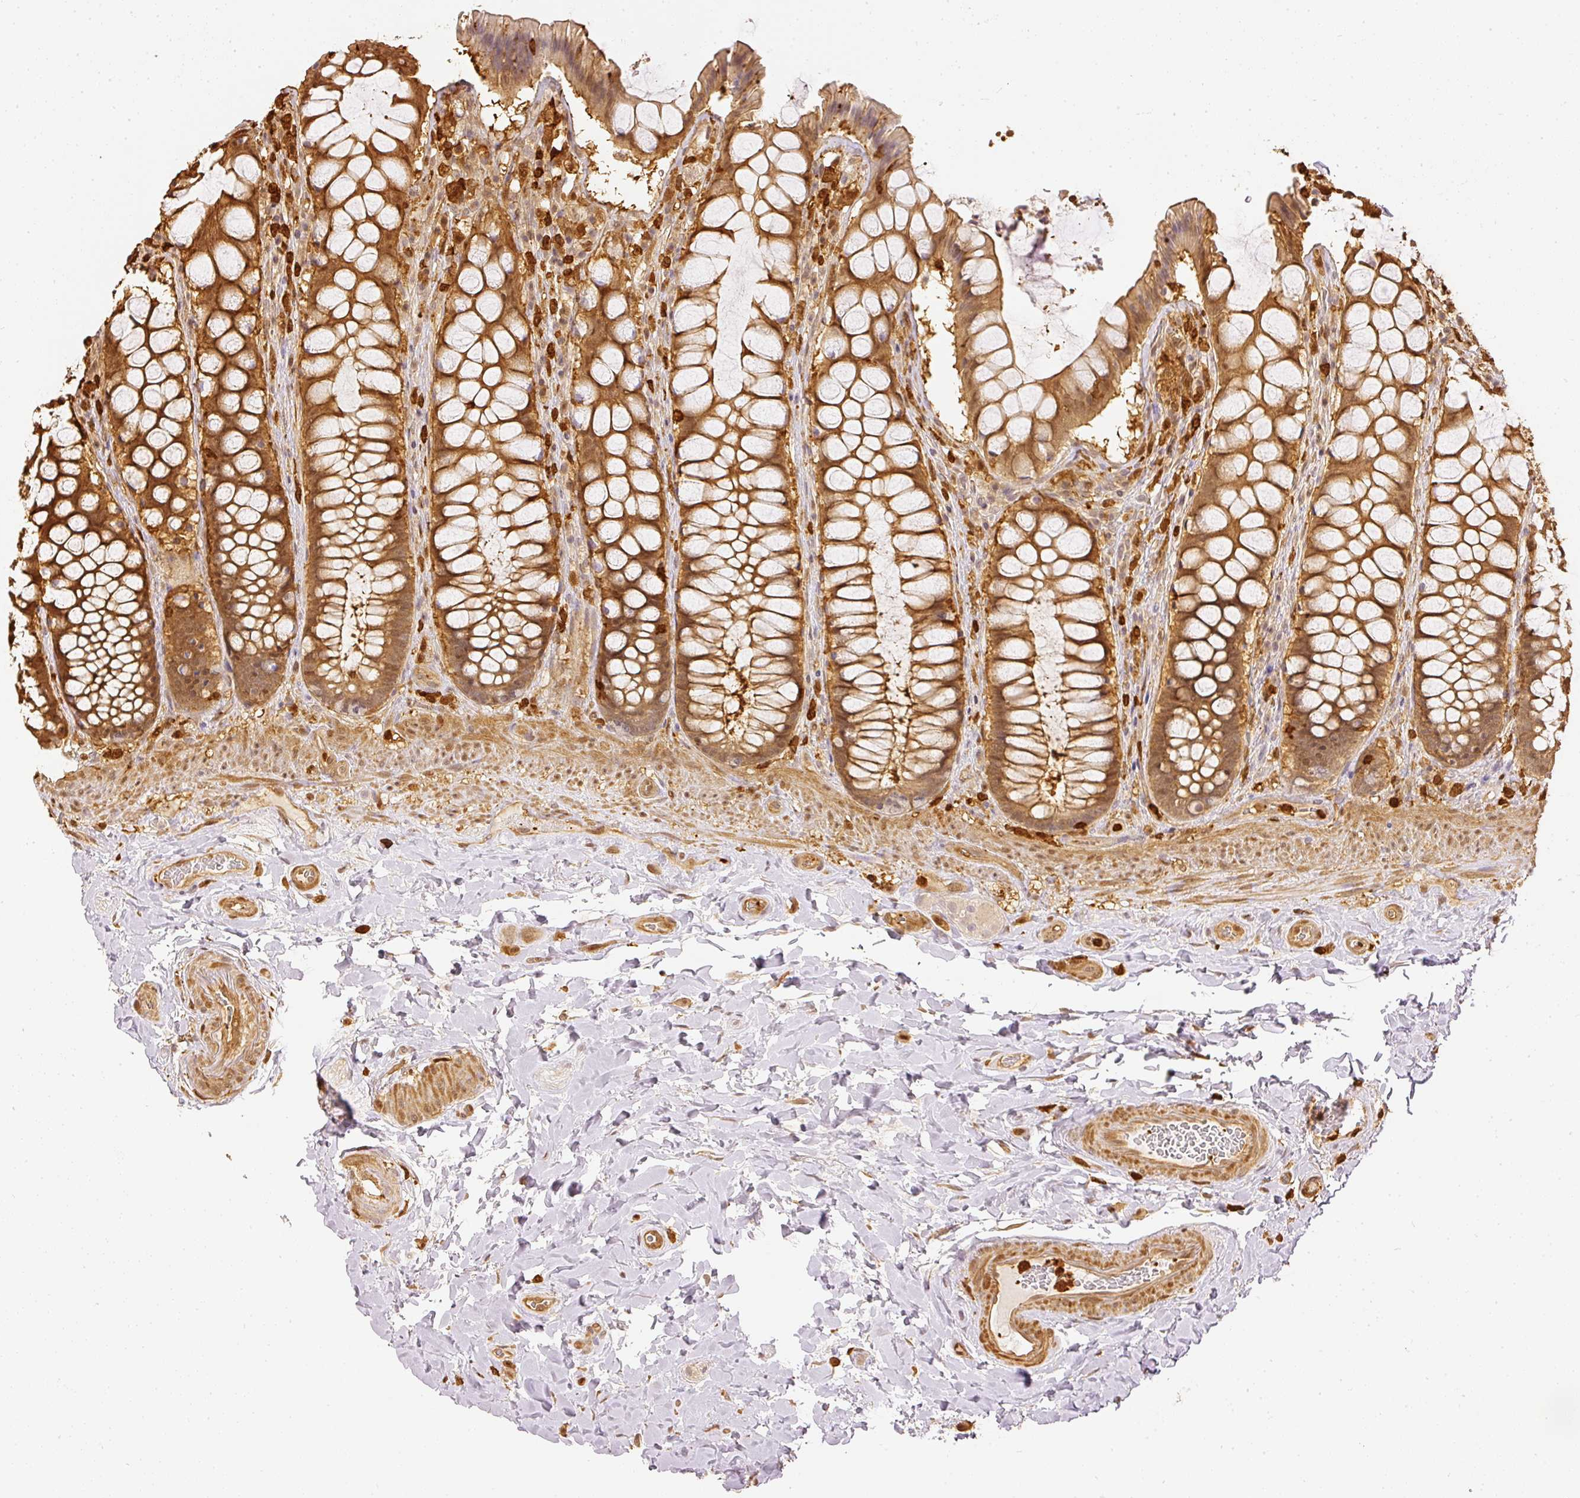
{"staining": {"intensity": "moderate", "quantity": ">75%", "location": "cytoplasmic/membranous,nuclear"}, "tissue": "rectum", "cell_type": "Glandular cells", "image_type": "normal", "snomed": [{"axis": "morphology", "description": "Normal tissue, NOS"}, {"axis": "topography", "description": "Rectum"}], "caption": "Immunohistochemistry (IHC) (DAB) staining of unremarkable human rectum exhibits moderate cytoplasmic/membranous,nuclear protein positivity in about >75% of glandular cells. The staining was performed using DAB (3,3'-diaminobenzidine), with brown indicating positive protein expression. Nuclei are stained blue with hematoxylin.", "gene": "PFN1", "patient": {"sex": "female", "age": 58}}